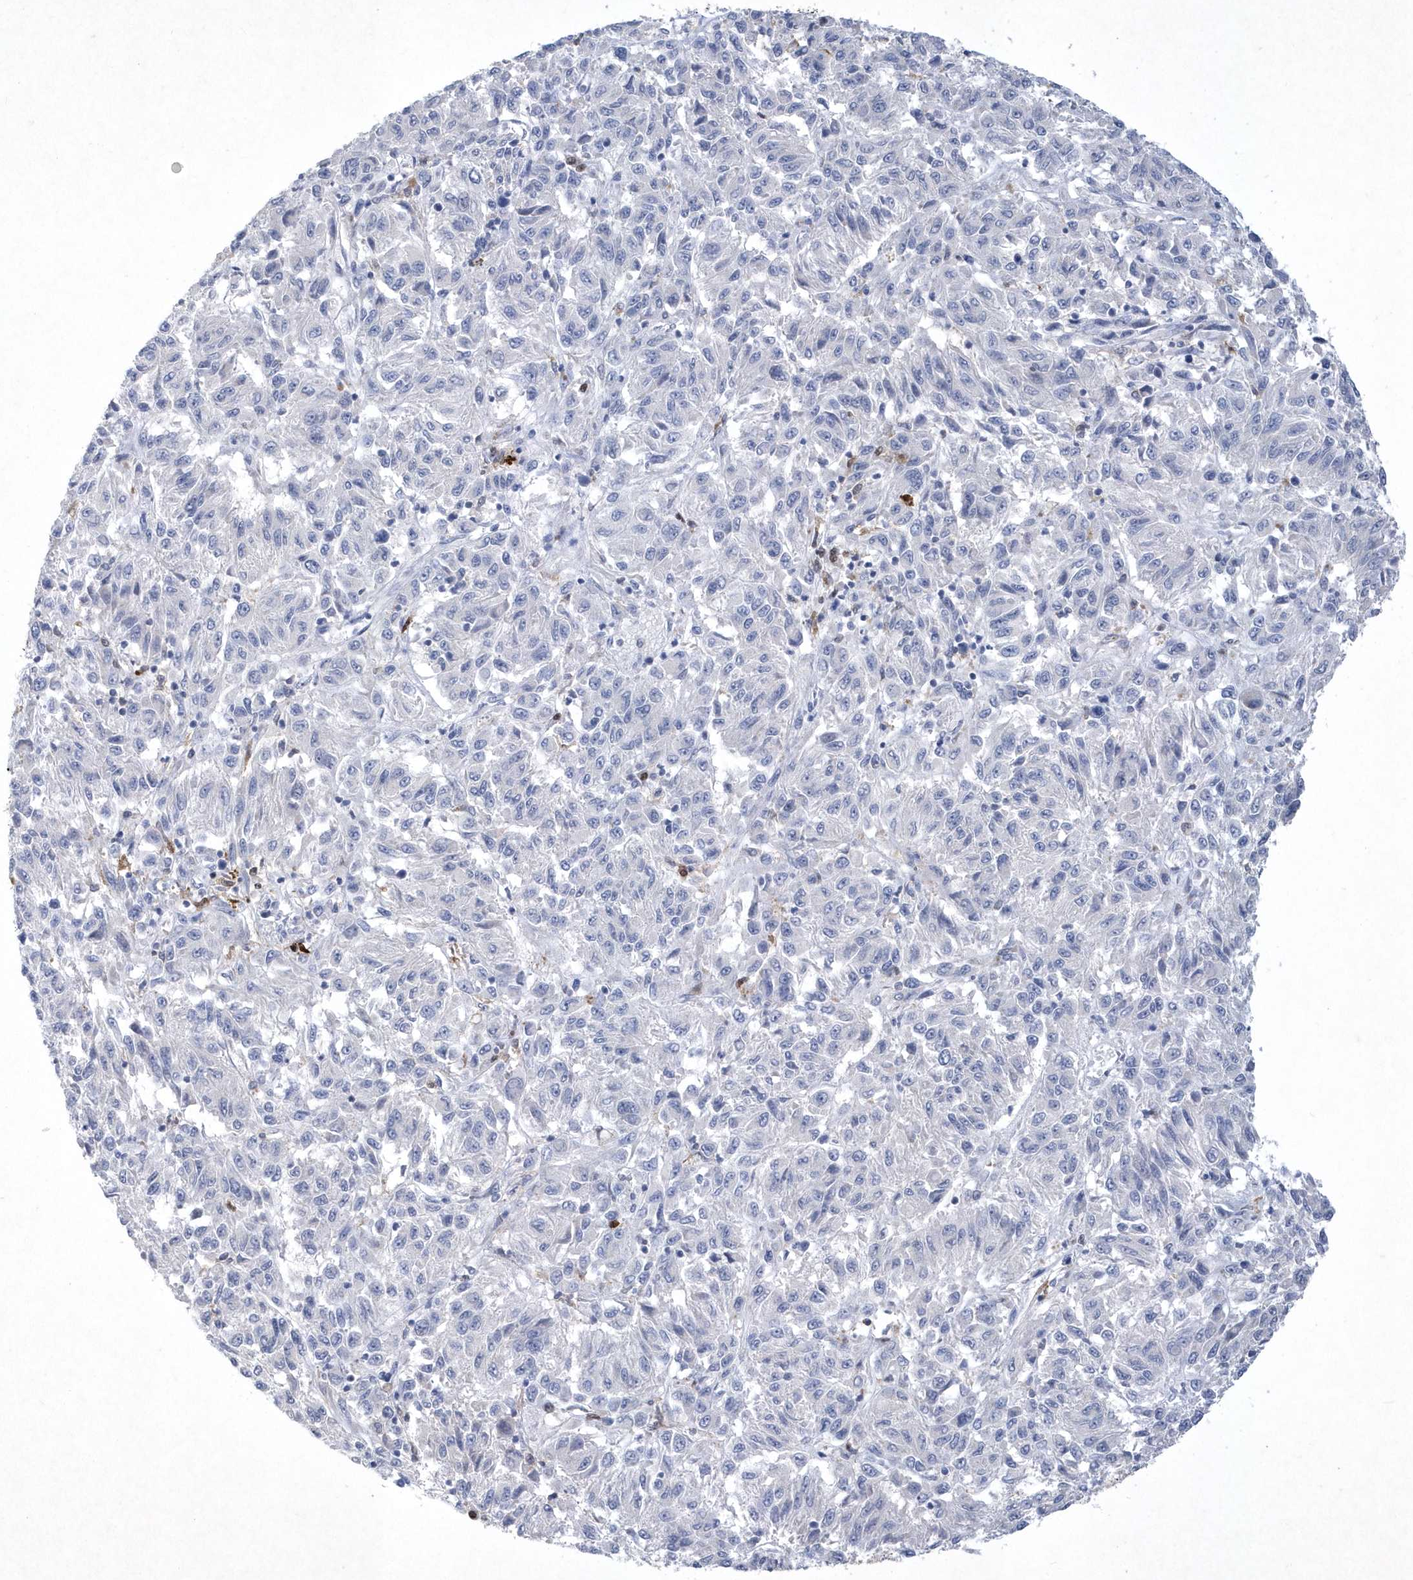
{"staining": {"intensity": "negative", "quantity": "none", "location": "none"}, "tissue": "melanoma", "cell_type": "Tumor cells", "image_type": "cancer", "snomed": [{"axis": "morphology", "description": "Malignant melanoma, Metastatic site"}, {"axis": "topography", "description": "Lung"}], "caption": "A photomicrograph of human malignant melanoma (metastatic site) is negative for staining in tumor cells.", "gene": "BHLHA15", "patient": {"sex": "male", "age": 64}}